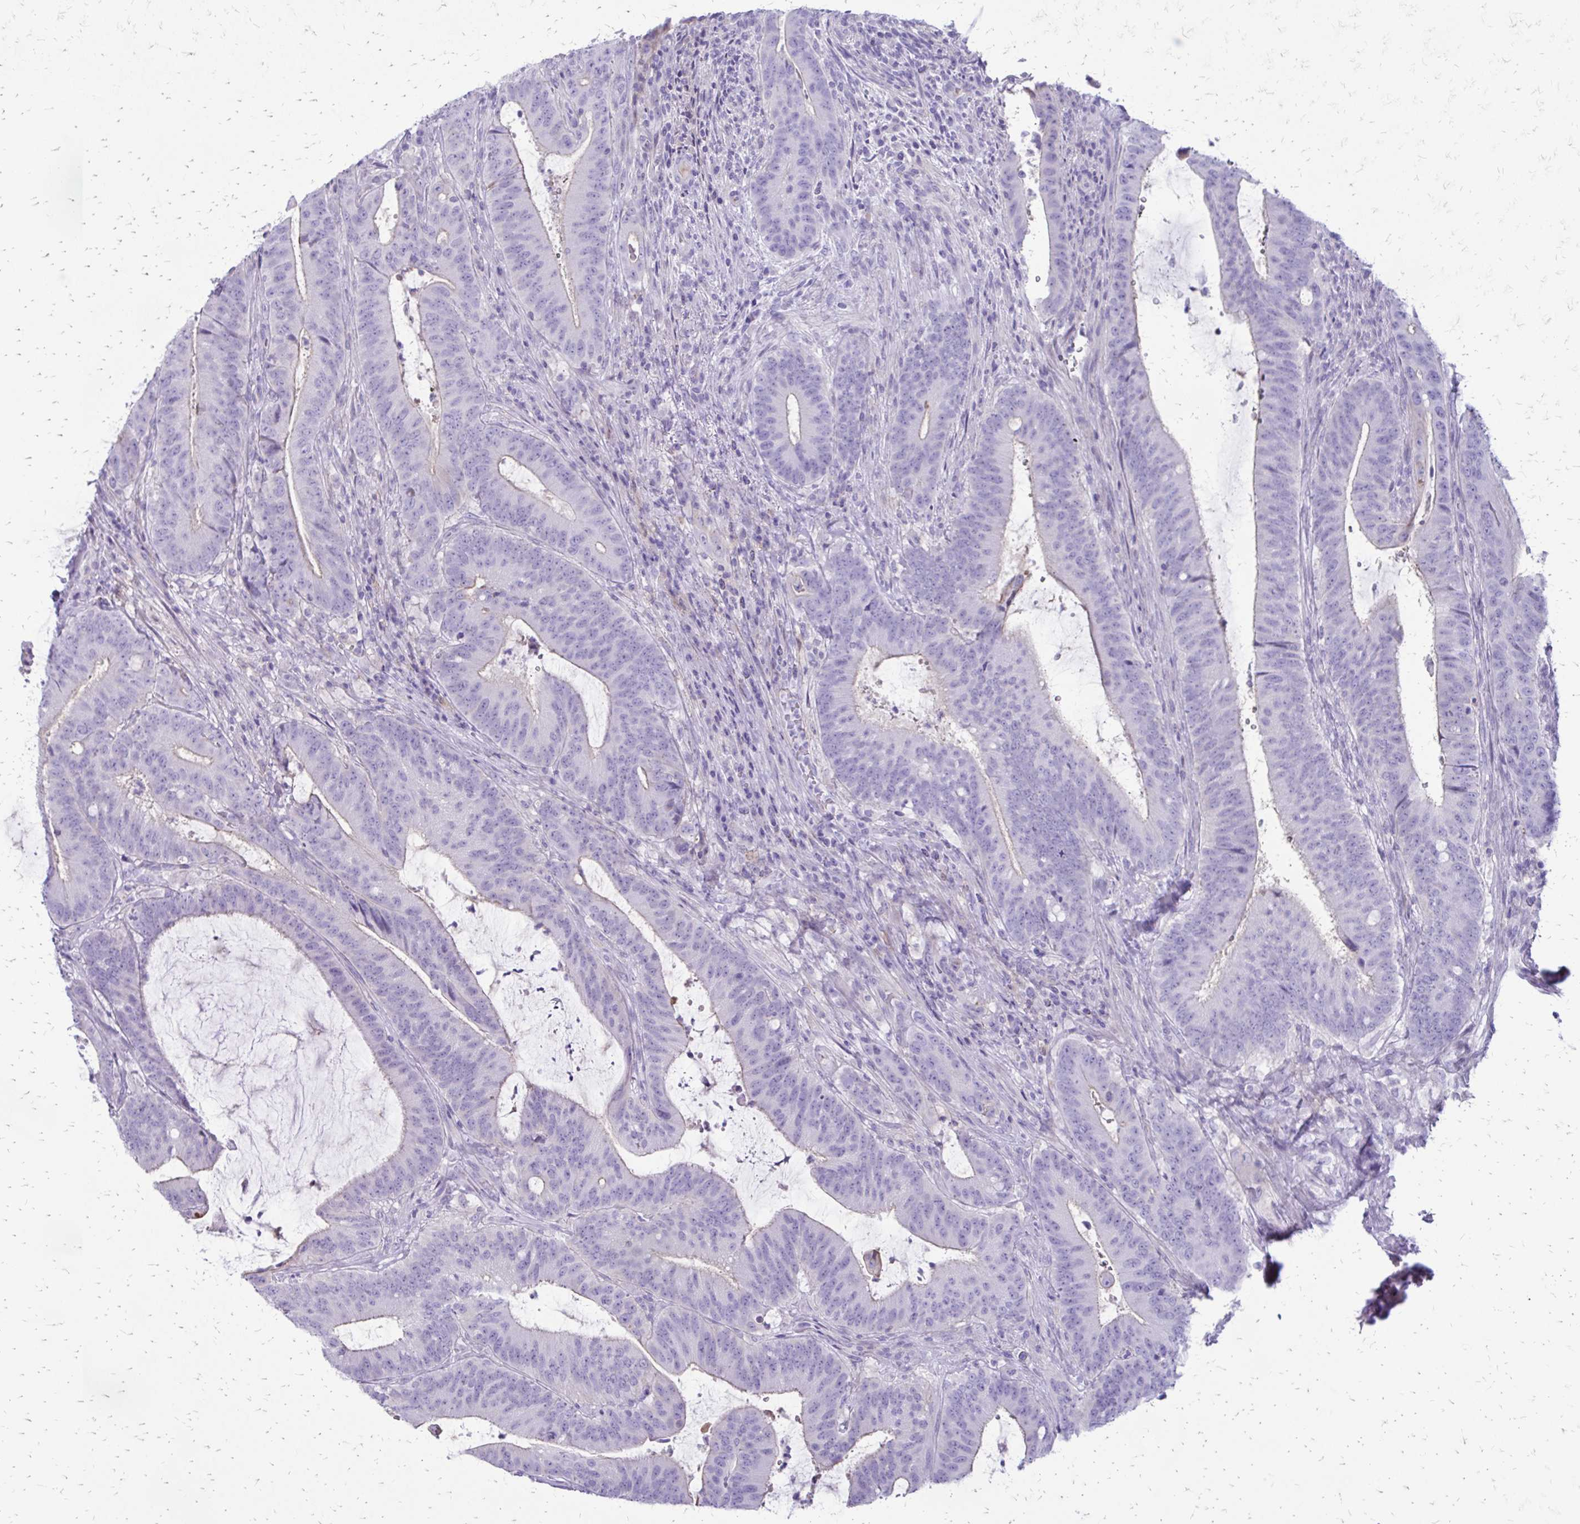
{"staining": {"intensity": "negative", "quantity": "none", "location": "none"}, "tissue": "colorectal cancer", "cell_type": "Tumor cells", "image_type": "cancer", "snomed": [{"axis": "morphology", "description": "Adenocarcinoma, NOS"}, {"axis": "topography", "description": "Colon"}], "caption": "Colorectal cancer (adenocarcinoma) stained for a protein using immunohistochemistry exhibits no staining tumor cells.", "gene": "SIGLEC11", "patient": {"sex": "female", "age": 43}}